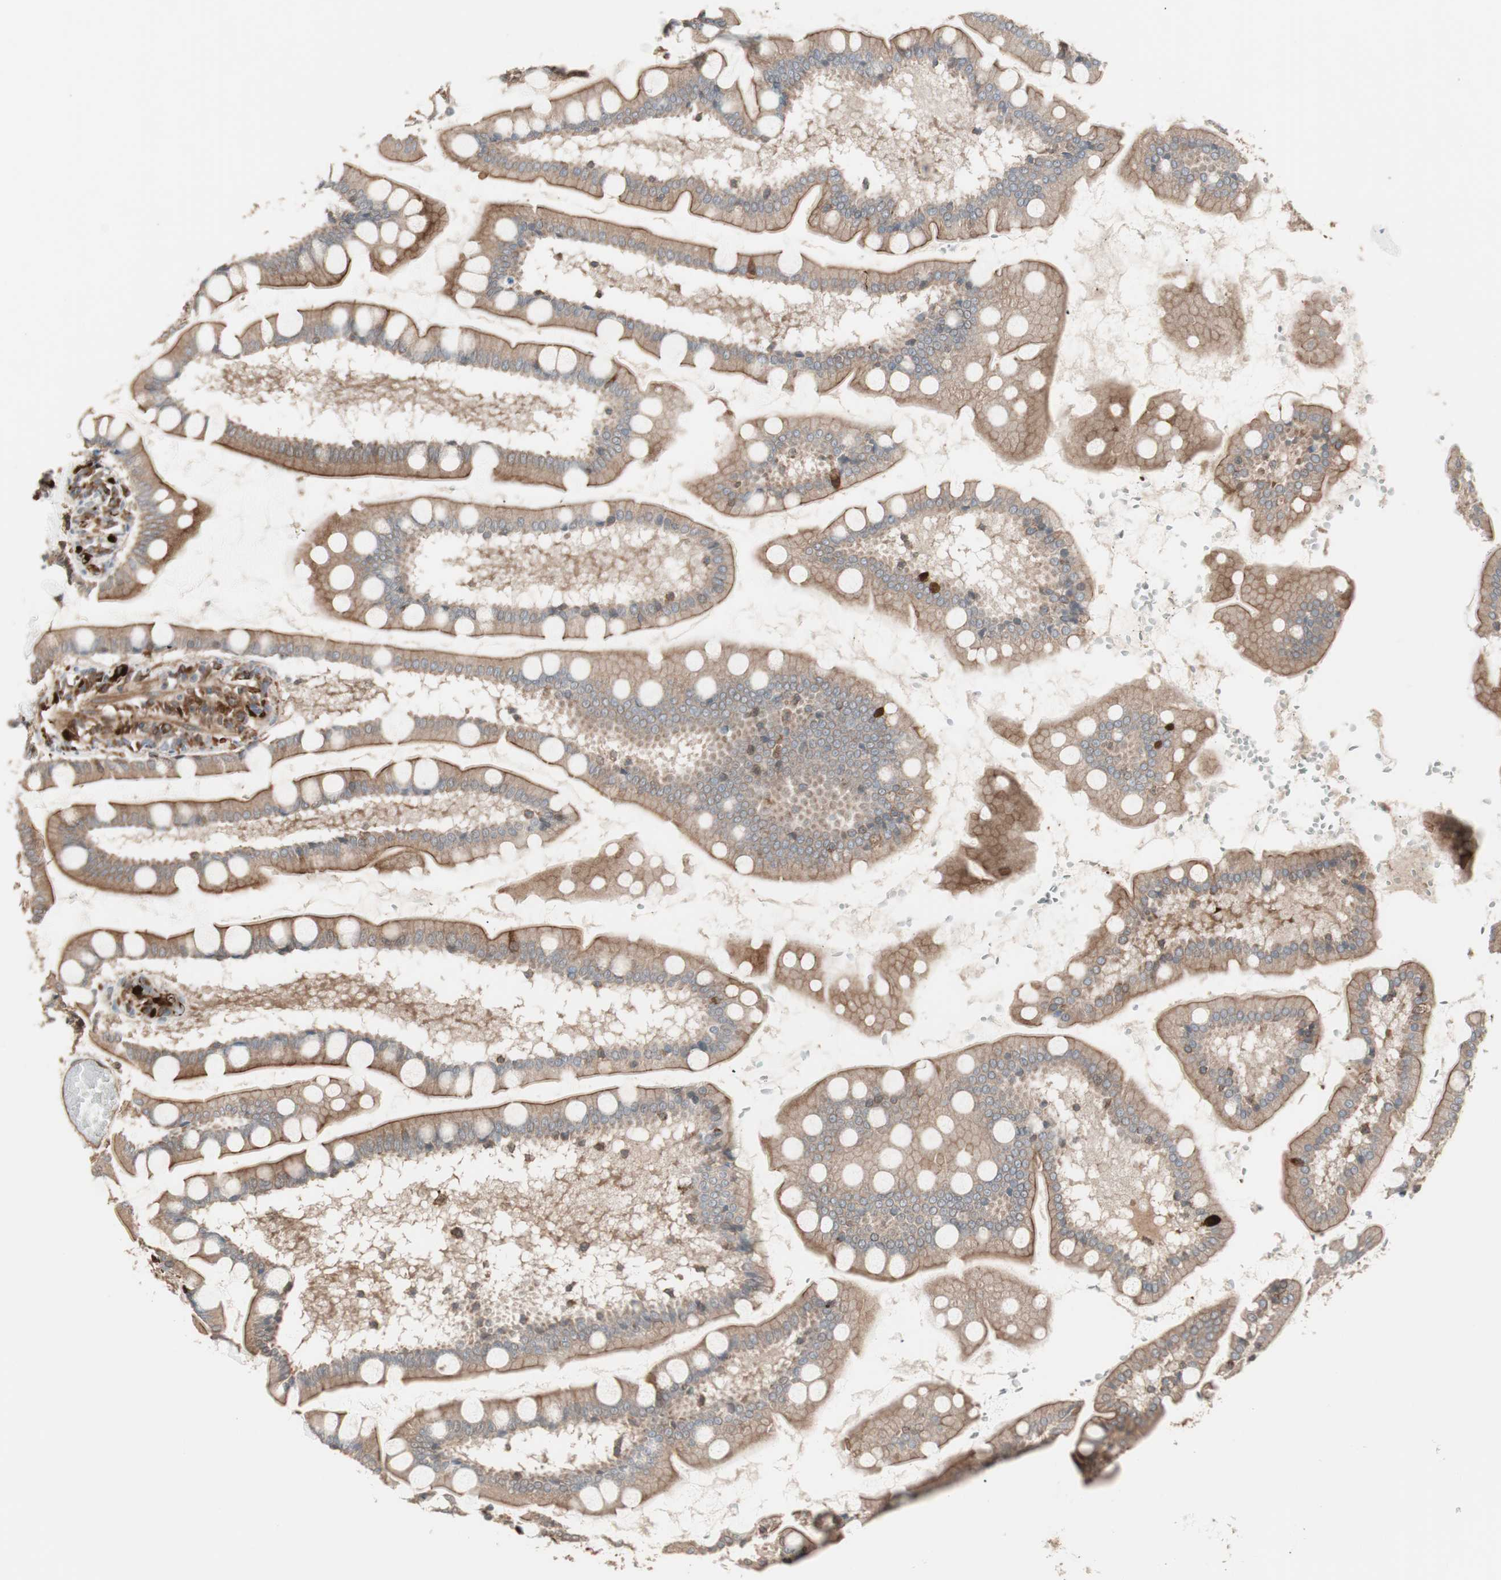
{"staining": {"intensity": "moderate", "quantity": ">75%", "location": "cytoplasmic/membranous"}, "tissue": "small intestine", "cell_type": "Glandular cells", "image_type": "normal", "snomed": [{"axis": "morphology", "description": "Normal tissue, NOS"}, {"axis": "topography", "description": "Small intestine"}], "caption": "High-power microscopy captured an immunohistochemistry (IHC) histopathology image of benign small intestine, revealing moderate cytoplasmic/membranous staining in about >75% of glandular cells. The staining is performed using DAB (3,3'-diaminobenzidine) brown chromogen to label protein expression. The nuclei are counter-stained blue using hematoxylin.", "gene": "STAB1", "patient": {"sex": "male", "age": 41}}